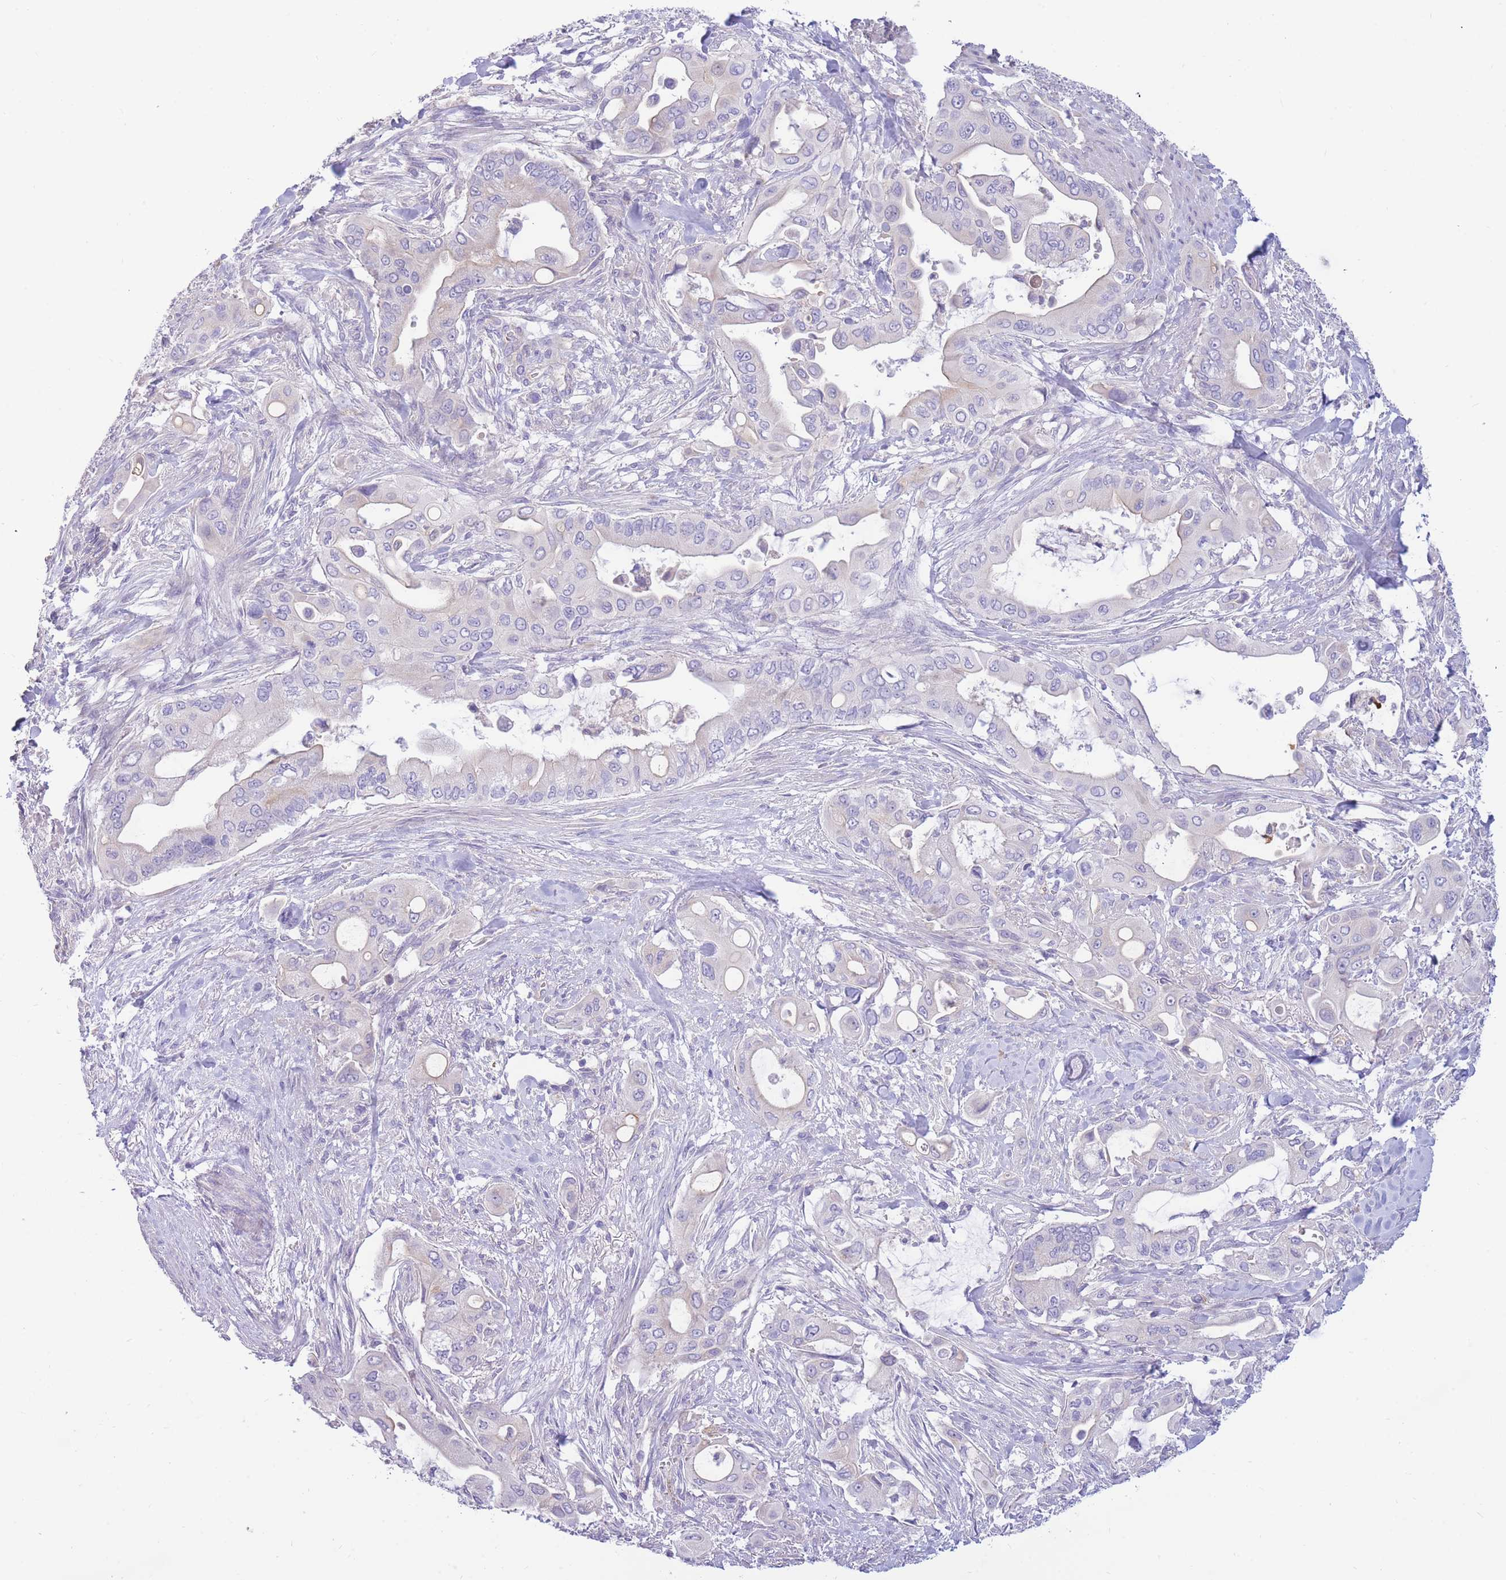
{"staining": {"intensity": "negative", "quantity": "none", "location": "none"}, "tissue": "pancreatic cancer", "cell_type": "Tumor cells", "image_type": "cancer", "snomed": [{"axis": "morphology", "description": "Adenocarcinoma, NOS"}, {"axis": "topography", "description": "Pancreas"}], "caption": "An immunohistochemistry image of pancreatic adenocarcinoma is shown. There is no staining in tumor cells of pancreatic adenocarcinoma.", "gene": "SULT1A1", "patient": {"sex": "male", "age": 57}}